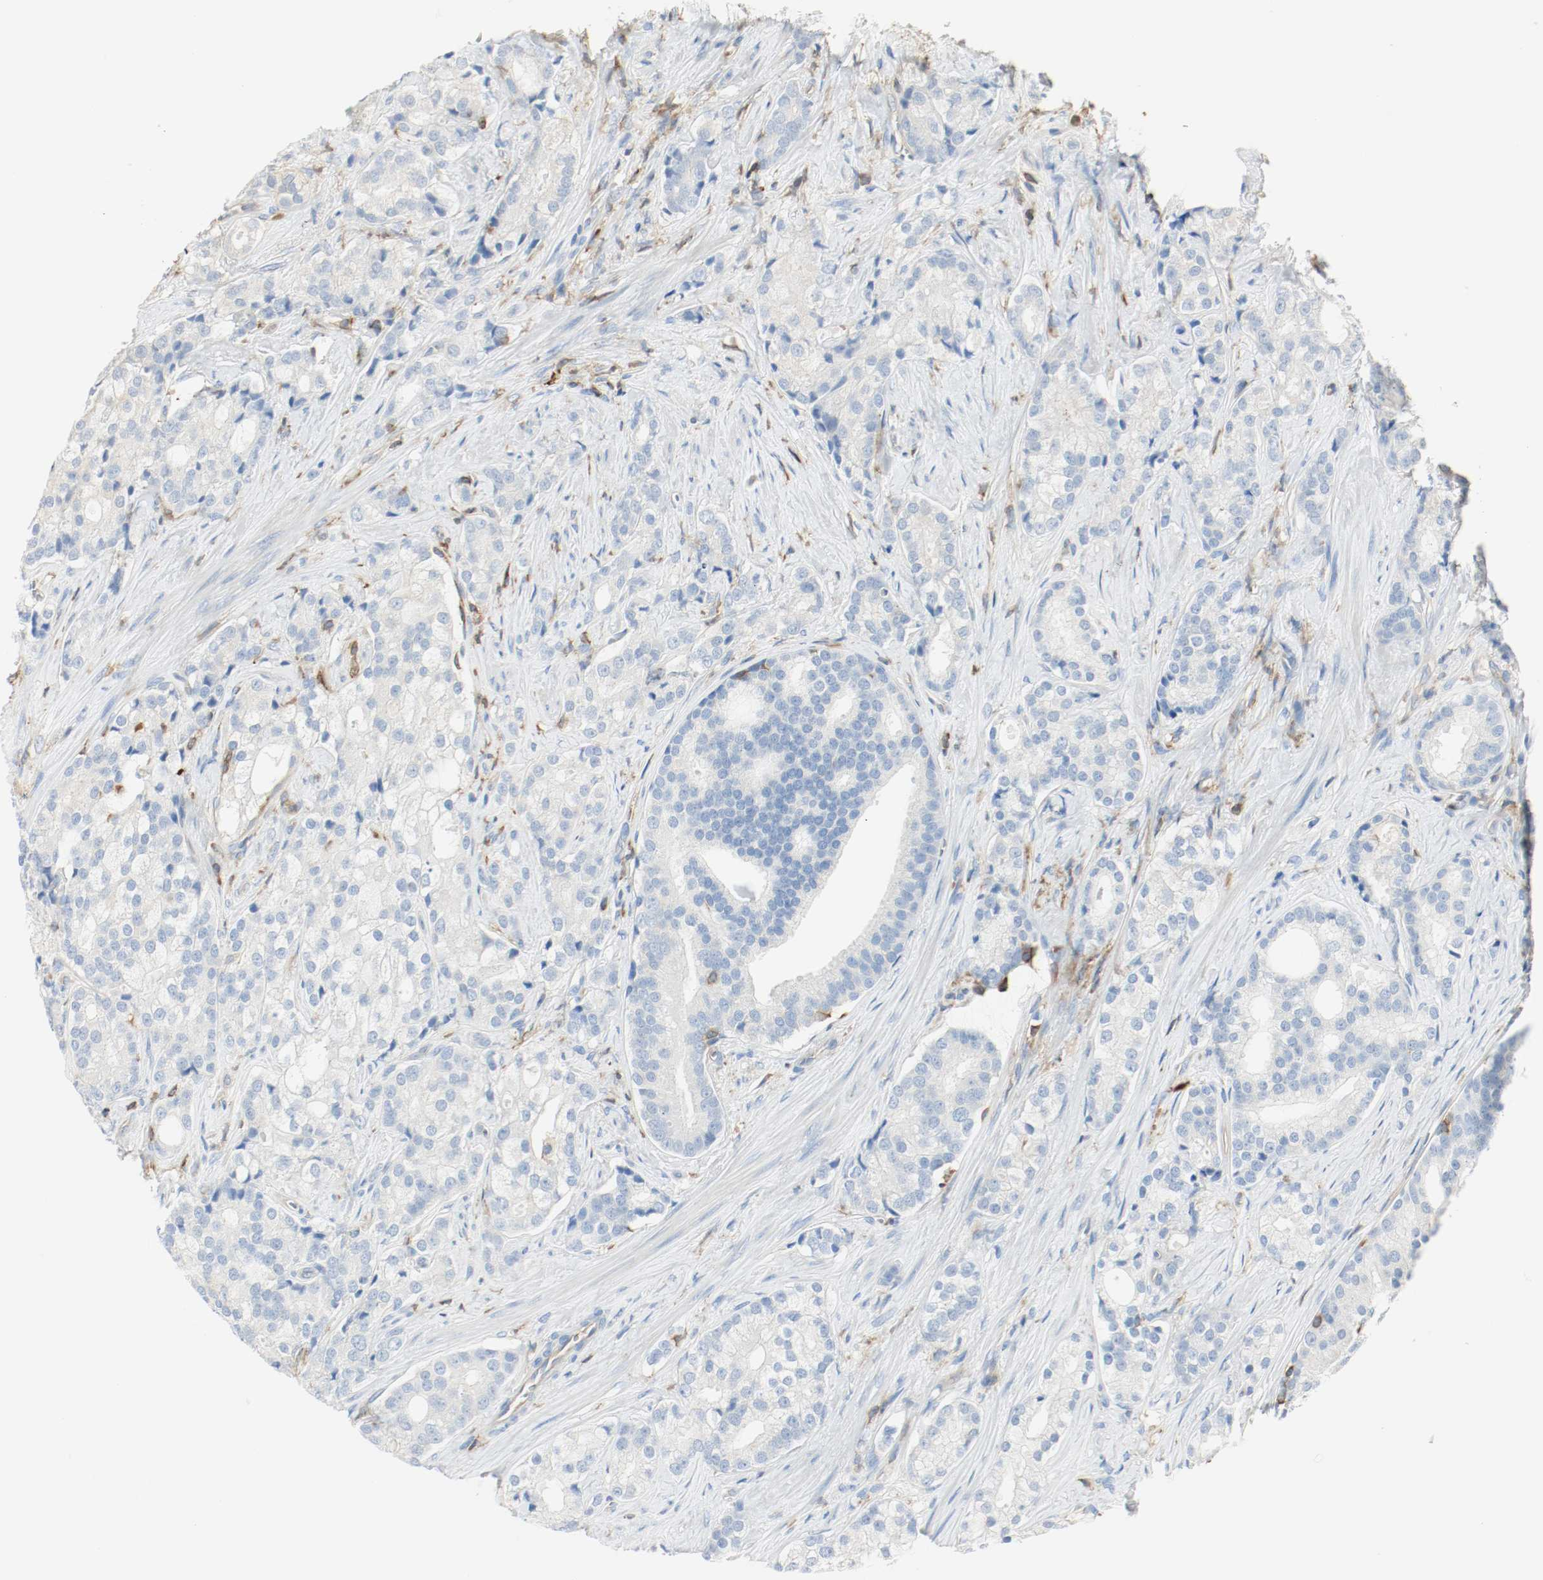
{"staining": {"intensity": "negative", "quantity": "none", "location": "none"}, "tissue": "prostate cancer", "cell_type": "Tumor cells", "image_type": "cancer", "snomed": [{"axis": "morphology", "description": "Adenocarcinoma, Low grade"}, {"axis": "topography", "description": "Prostate"}], "caption": "This is an IHC photomicrograph of human prostate cancer (low-grade adenocarcinoma). There is no staining in tumor cells.", "gene": "ARPC1B", "patient": {"sex": "male", "age": 58}}